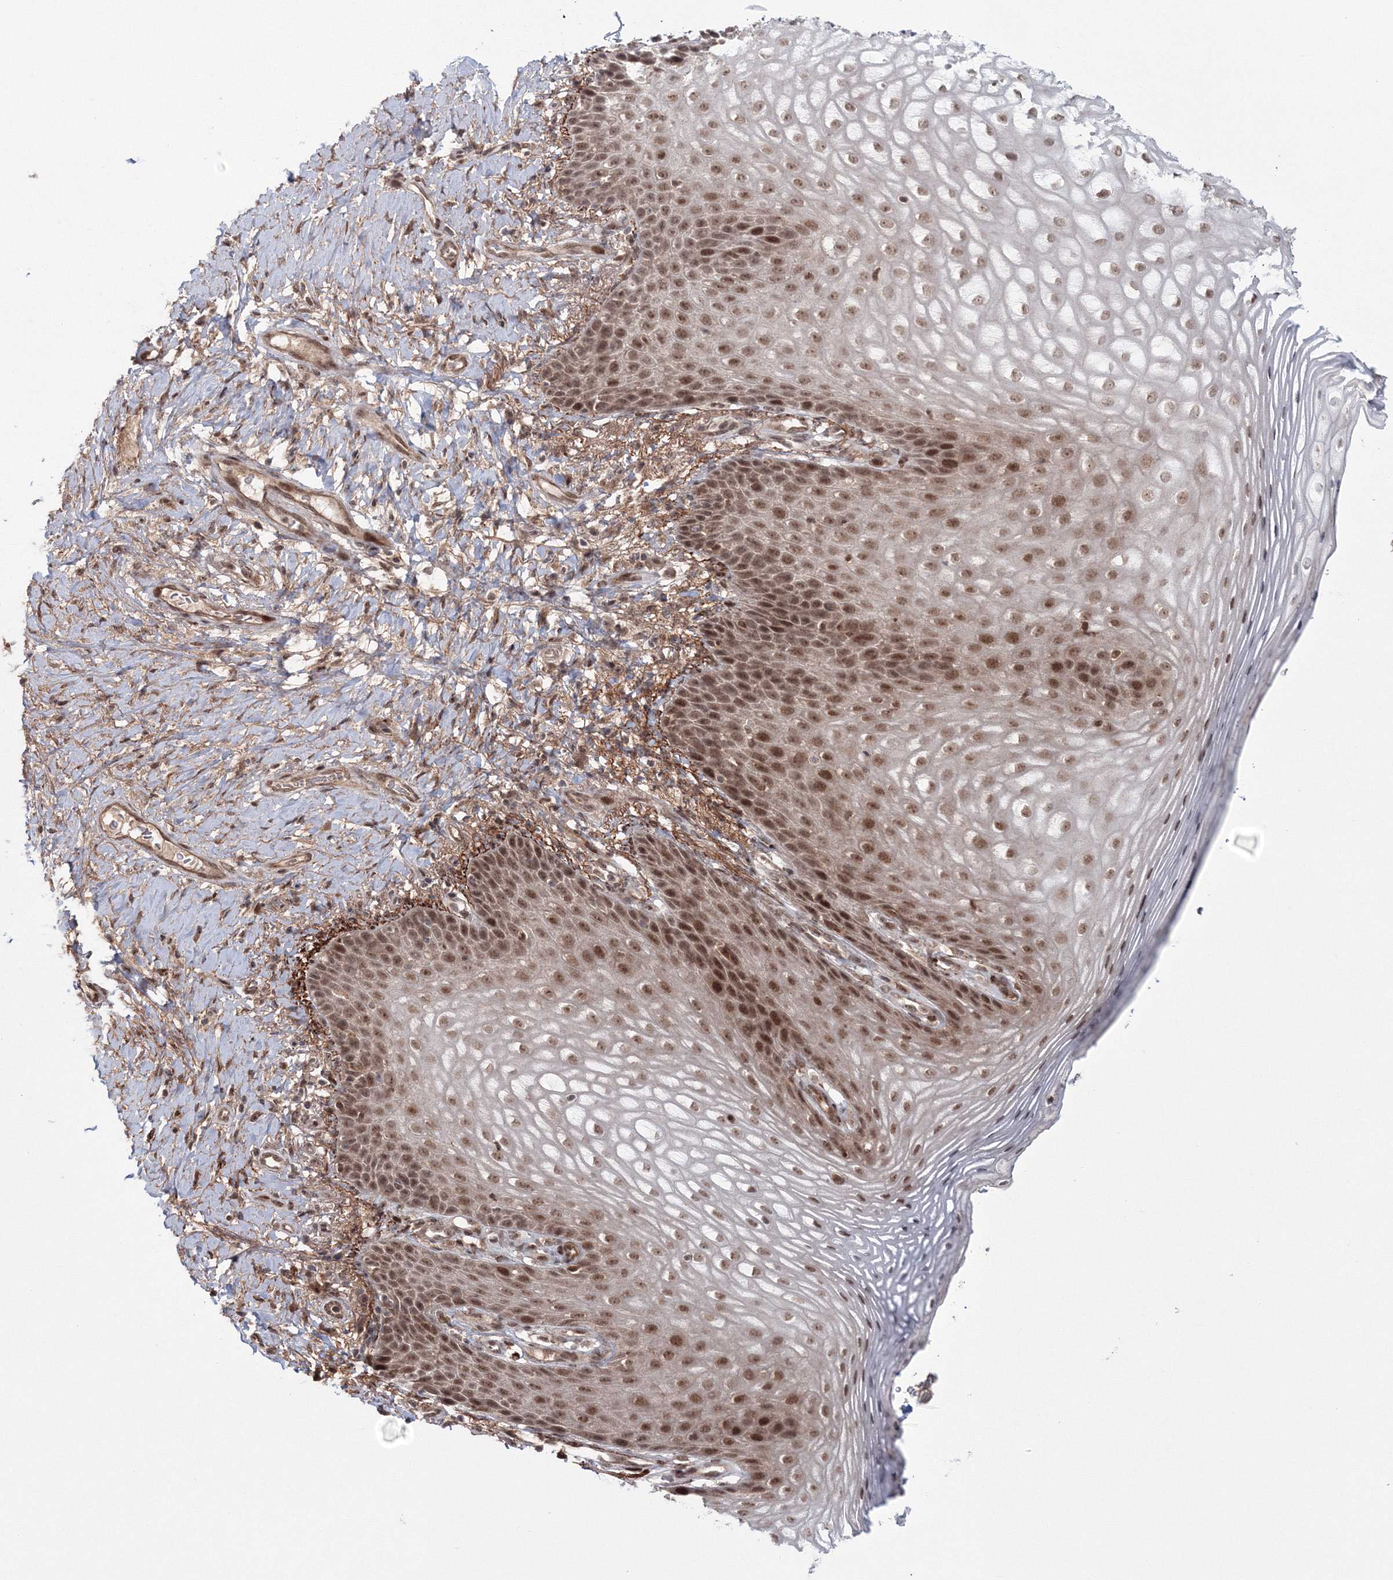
{"staining": {"intensity": "moderate", "quantity": ">75%", "location": "nuclear"}, "tissue": "vagina", "cell_type": "Squamous epithelial cells", "image_type": "normal", "snomed": [{"axis": "morphology", "description": "Normal tissue, NOS"}, {"axis": "topography", "description": "Vagina"}], "caption": "The image demonstrates a brown stain indicating the presence of a protein in the nuclear of squamous epithelial cells in vagina. (DAB IHC with brightfield microscopy, high magnification).", "gene": "NOA1", "patient": {"sex": "female", "age": 60}}